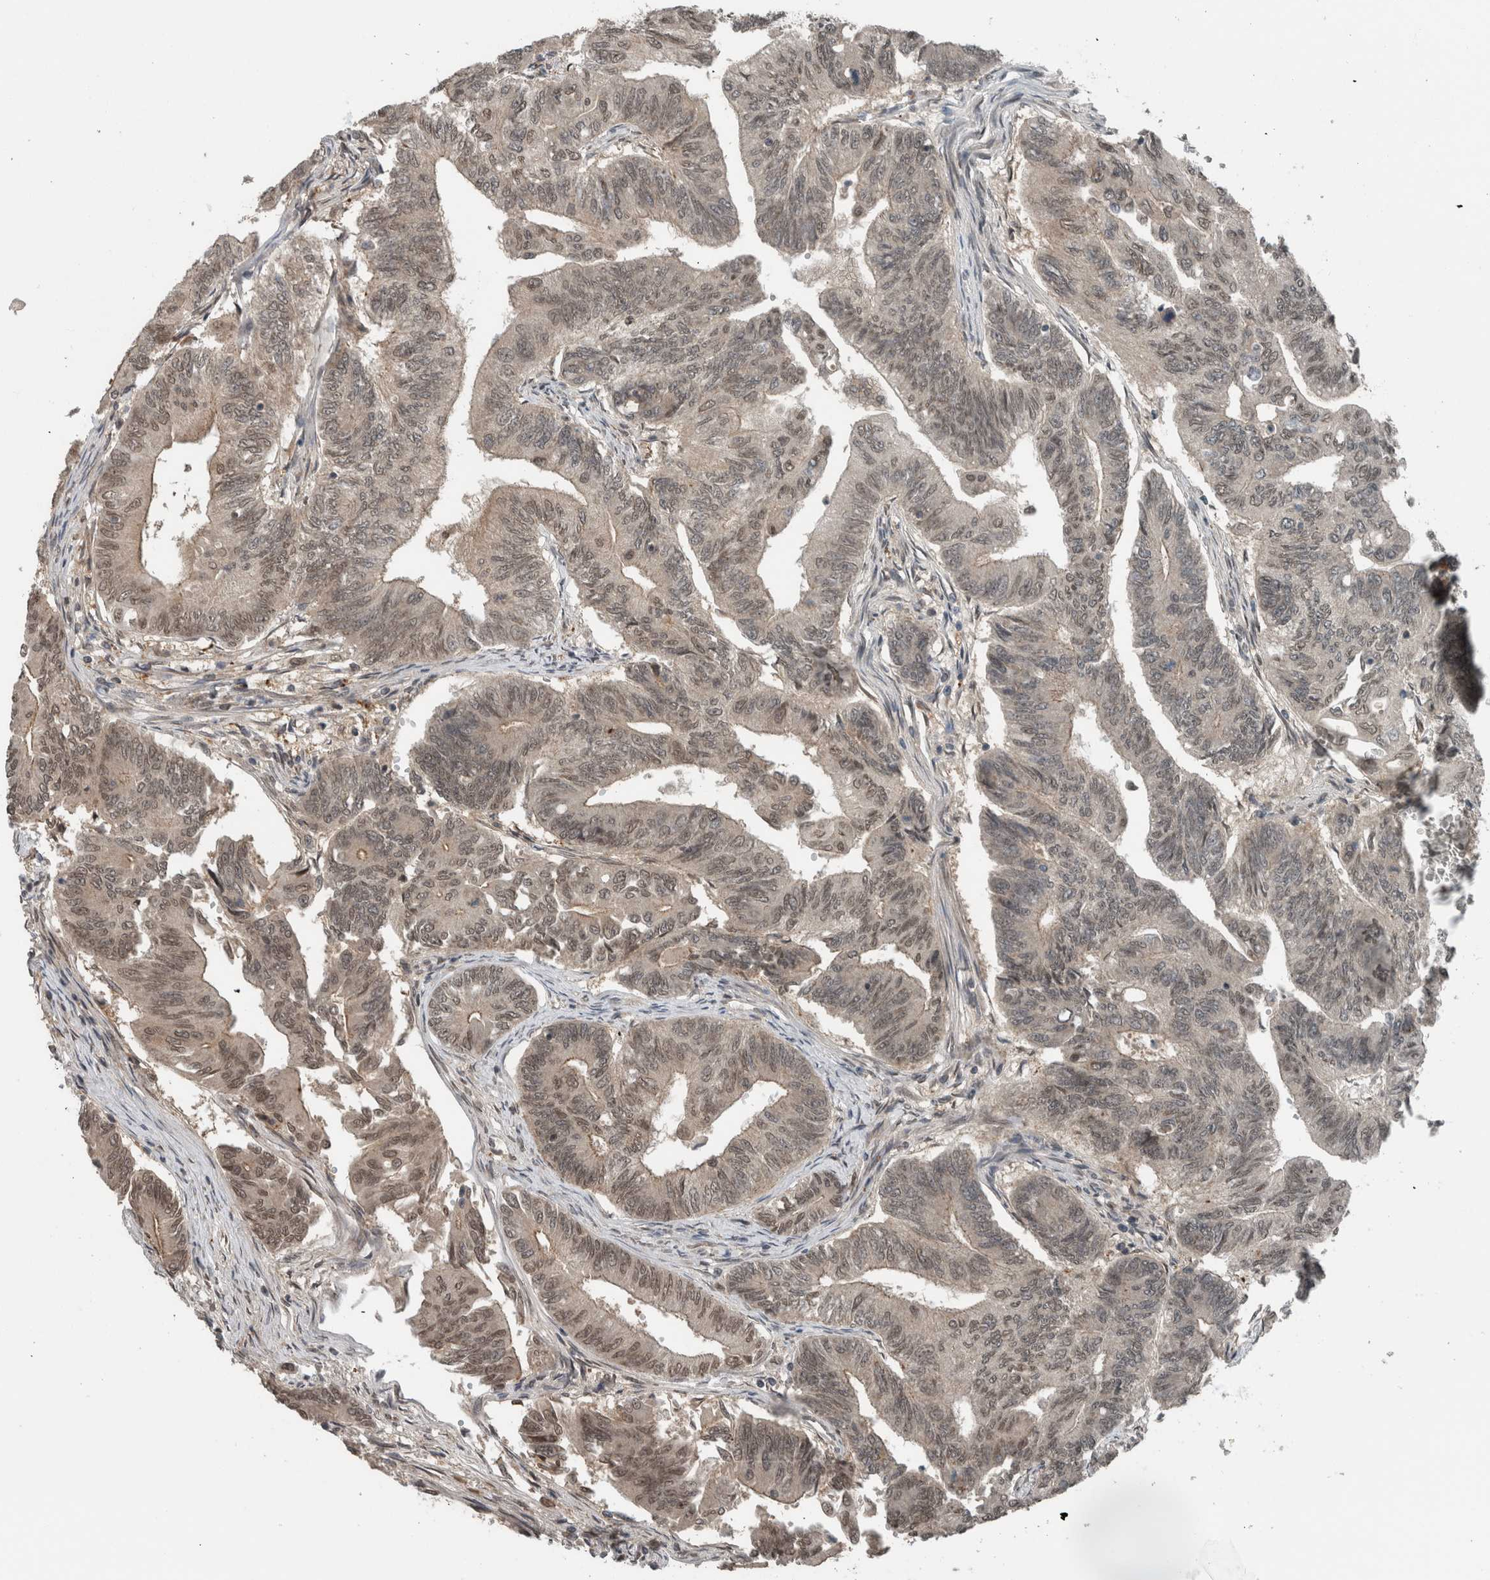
{"staining": {"intensity": "moderate", "quantity": "25%-75%", "location": "cytoplasmic/membranous,nuclear"}, "tissue": "colorectal cancer", "cell_type": "Tumor cells", "image_type": "cancer", "snomed": [{"axis": "morphology", "description": "Adenoma, NOS"}, {"axis": "morphology", "description": "Adenocarcinoma, NOS"}, {"axis": "topography", "description": "Colon"}], "caption": "Protein expression by immunohistochemistry shows moderate cytoplasmic/membranous and nuclear staining in approximately 25%-75% of tumor cells in colorectal adenoma. (DAB IHC with brightfield microscopy, high magnification).", "gene": "SPAG7", "patient": {"sex": "male", "age": 79}}